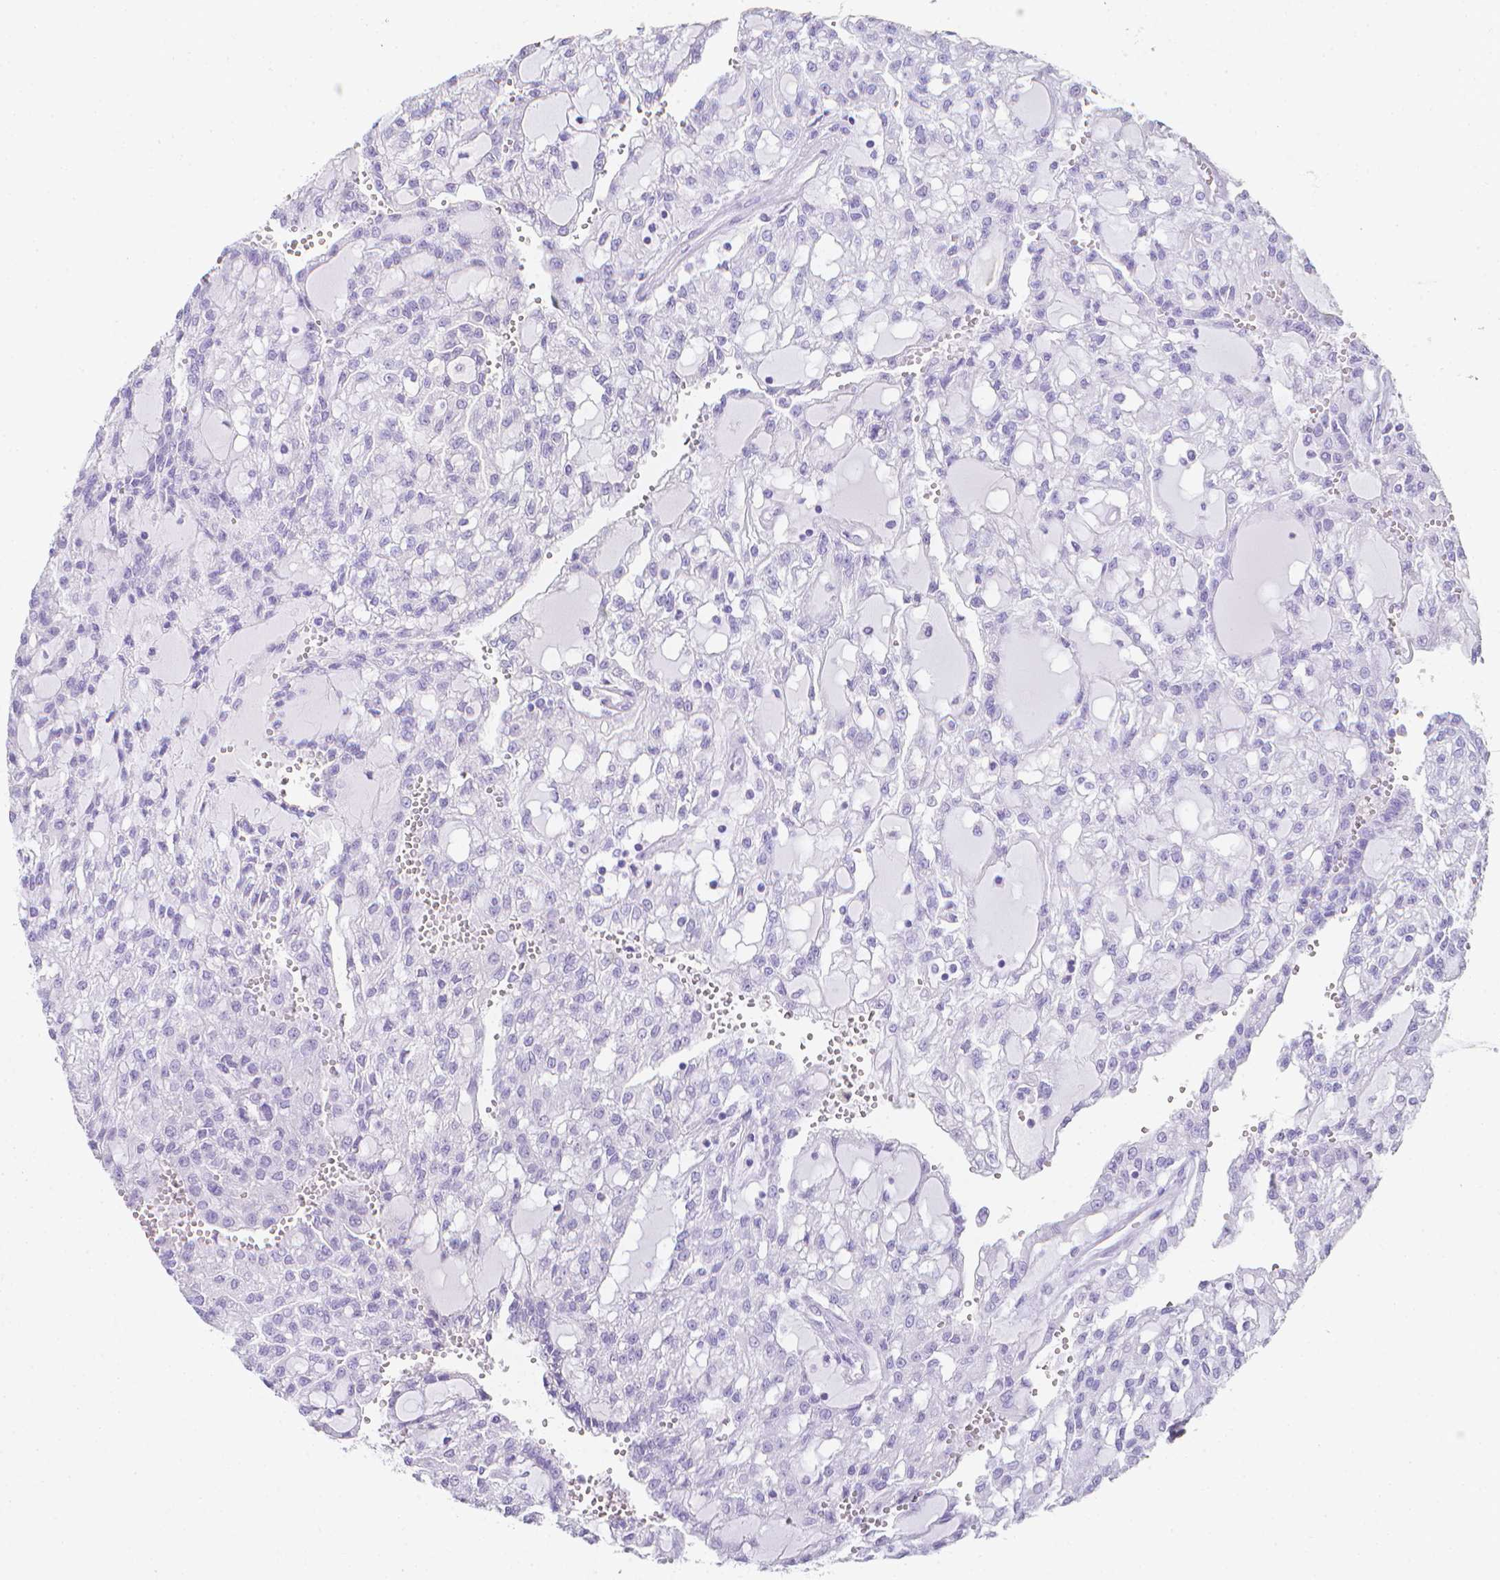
{"staining": {"intensity": "negative", "quantity": "none", "location": "none"}, "tissue": "renal cancer", "cell_type": "Tumor cells", "image_type": "cancer", "snomed": [{"axis": "morphology", "description": "Adenocarcinoma, NOS"}, {"axis": "topography", "description": "Kidney"}], "caption": "This is an IHC image of renal adenocarcinoma. There is no positivity in tumor cells.", "gene": "LGALS4", "patient": {"sex": "male", "age": 63}}